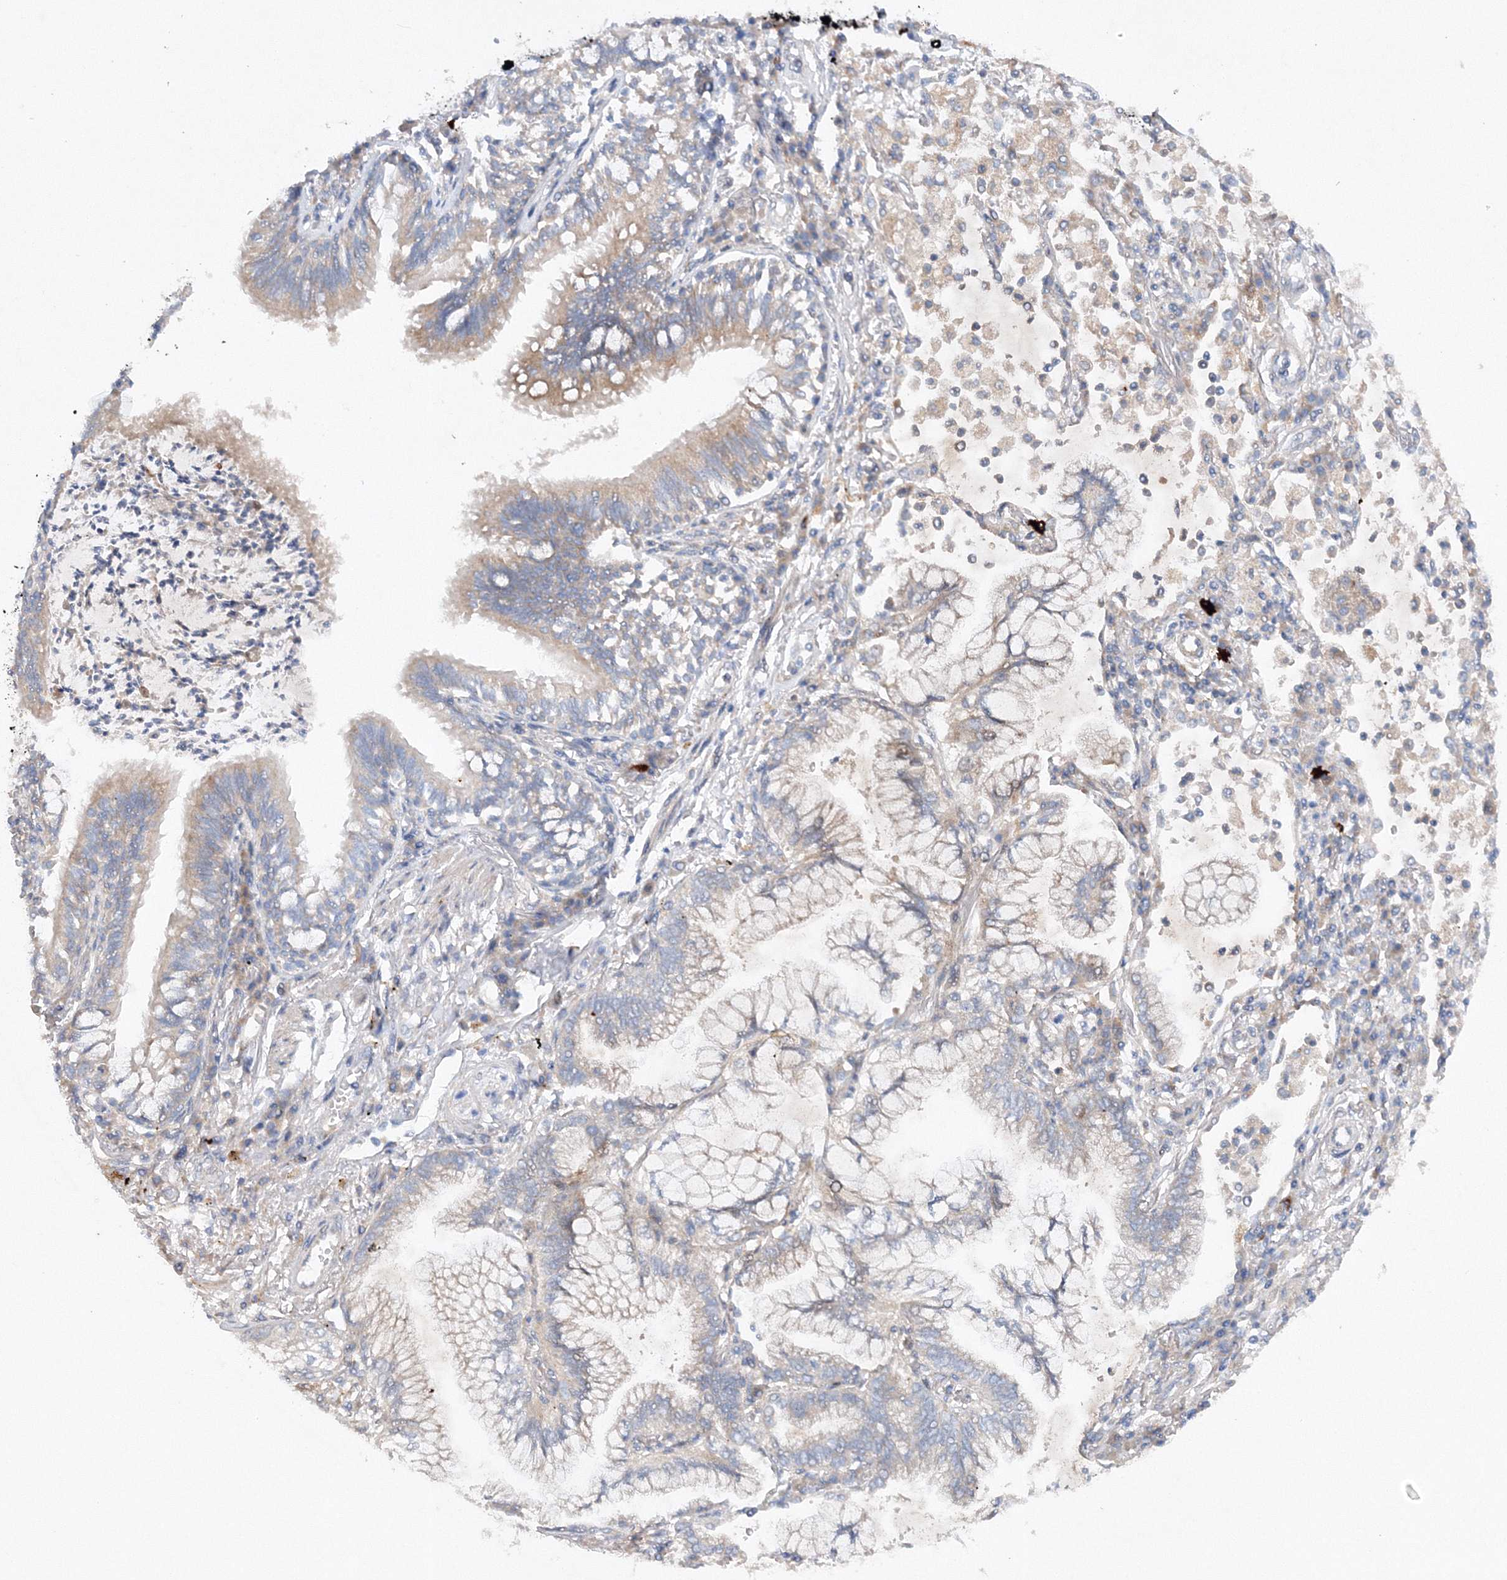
{"staining": {"intensity": "weak", "quantity": "<25%", "location": "cytoplasmic/membranous"}, "tissue": "lung cancer", "cell_type": "Tumor cells", "image_type": "cancer", "snomed": [{"axis": "morphology", "description": "Adenocarcinoma, NOS"}, {"axis": "topography", "description": "Lung"}], "caption": "Tumor cells show no significant protein expression in lung cancer (adenocarcinoma).", "gene": "SLC36A1", "patient": {"sex": "female", "age": 70}}